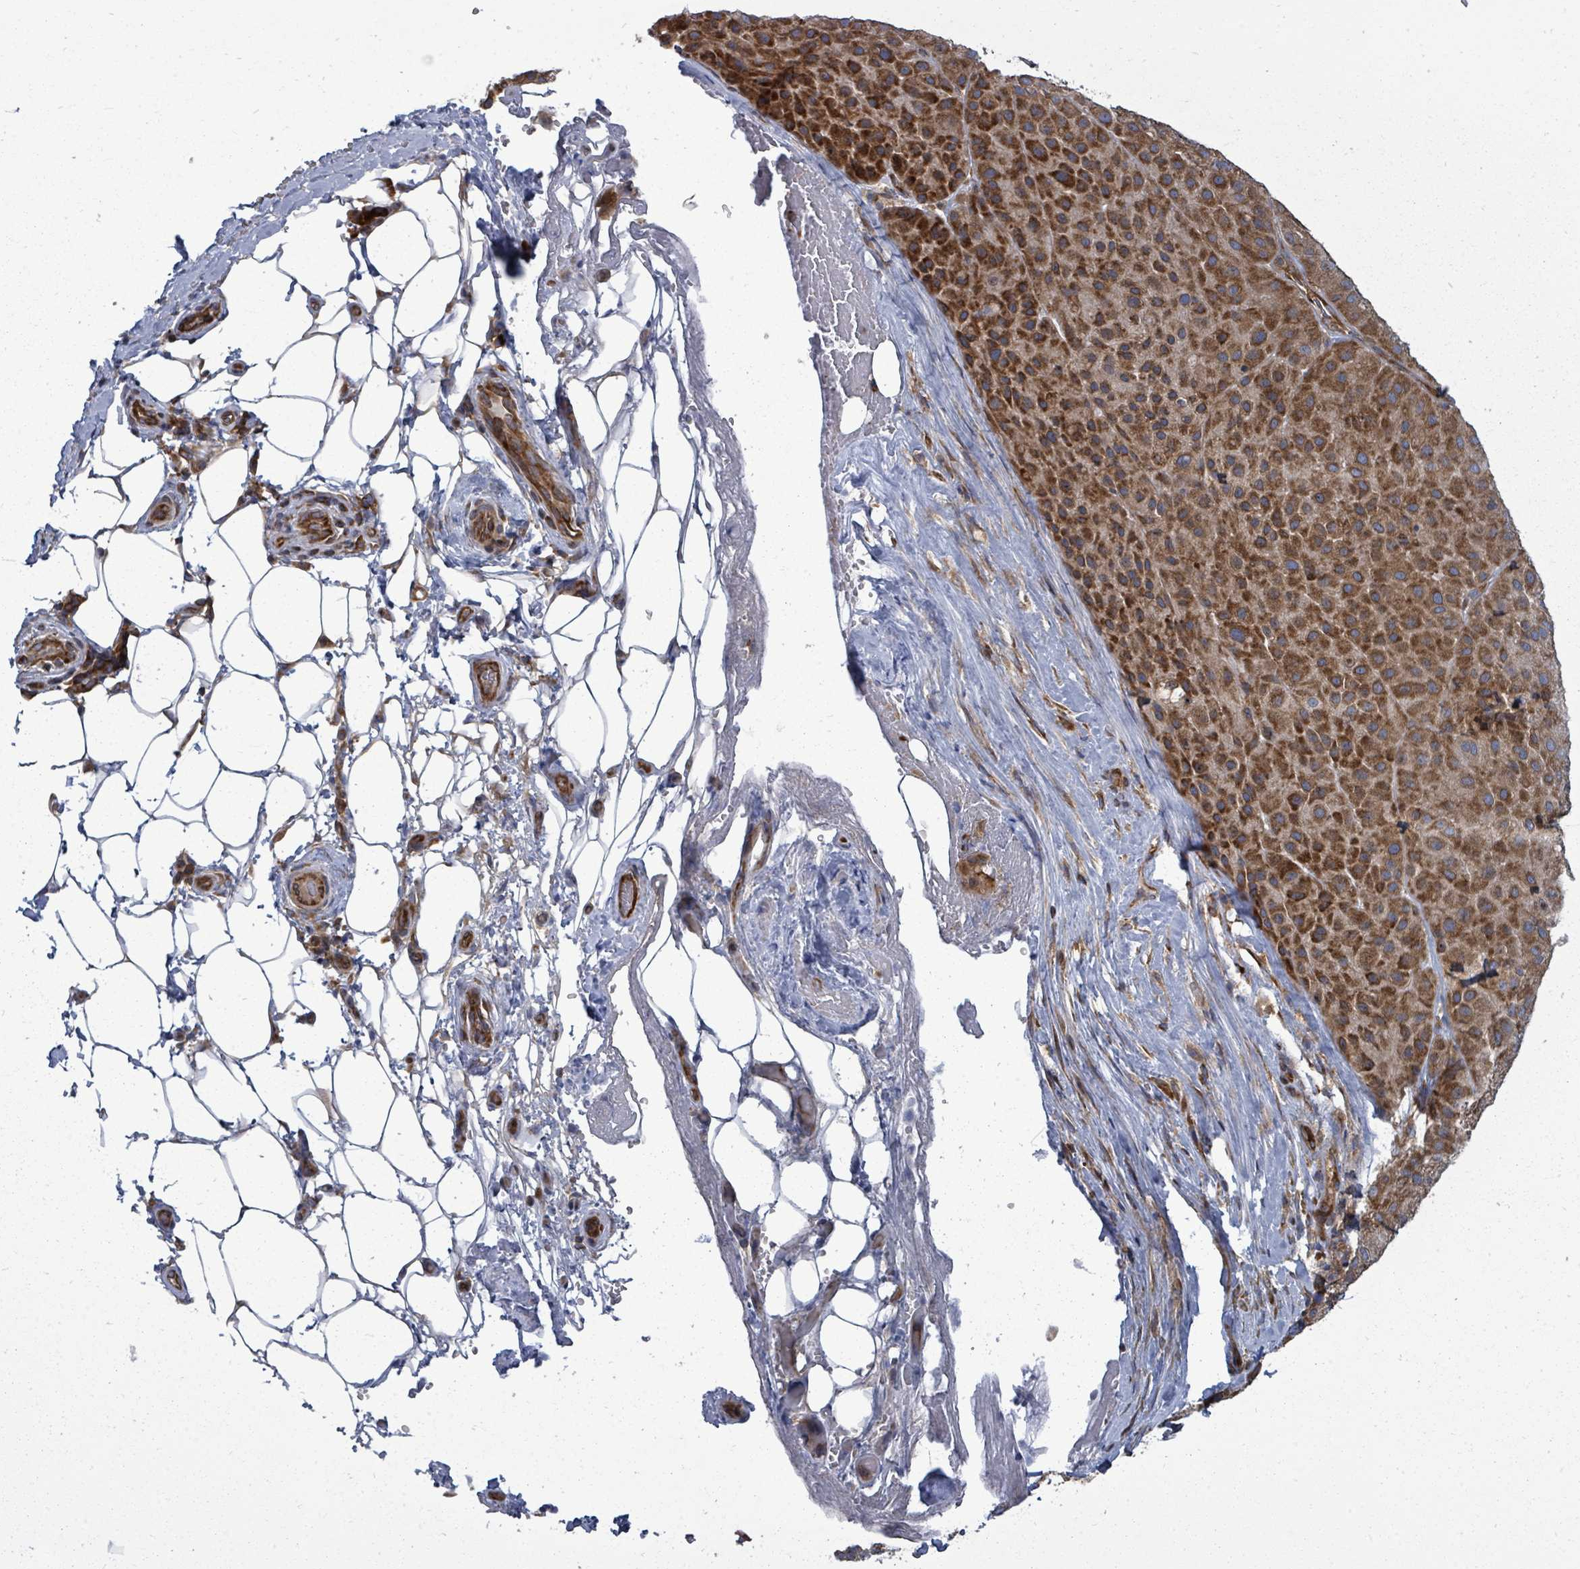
{"staining": {"intensity": "strong", "quantity": ">75%", "location": "cytoplasmic/membranous"}, "tissue": "melanoma", "cell_type": "Tumor cells", "image_type": "cancer", "snomed": [{"axis": "morphology", "description": "Malignant melanoma, Metastatic site"}, {"axis": "topography", "description": "Smooth muscle"}], "caption": "Approximately >75% of tumor cells in human melanoma exhibit strong cytoplasmic/membranous protein staining as visualized by brown immunohistochemical staining.", "gene": "EIF3C", "patient": {"sex": "male", "age": 41}}